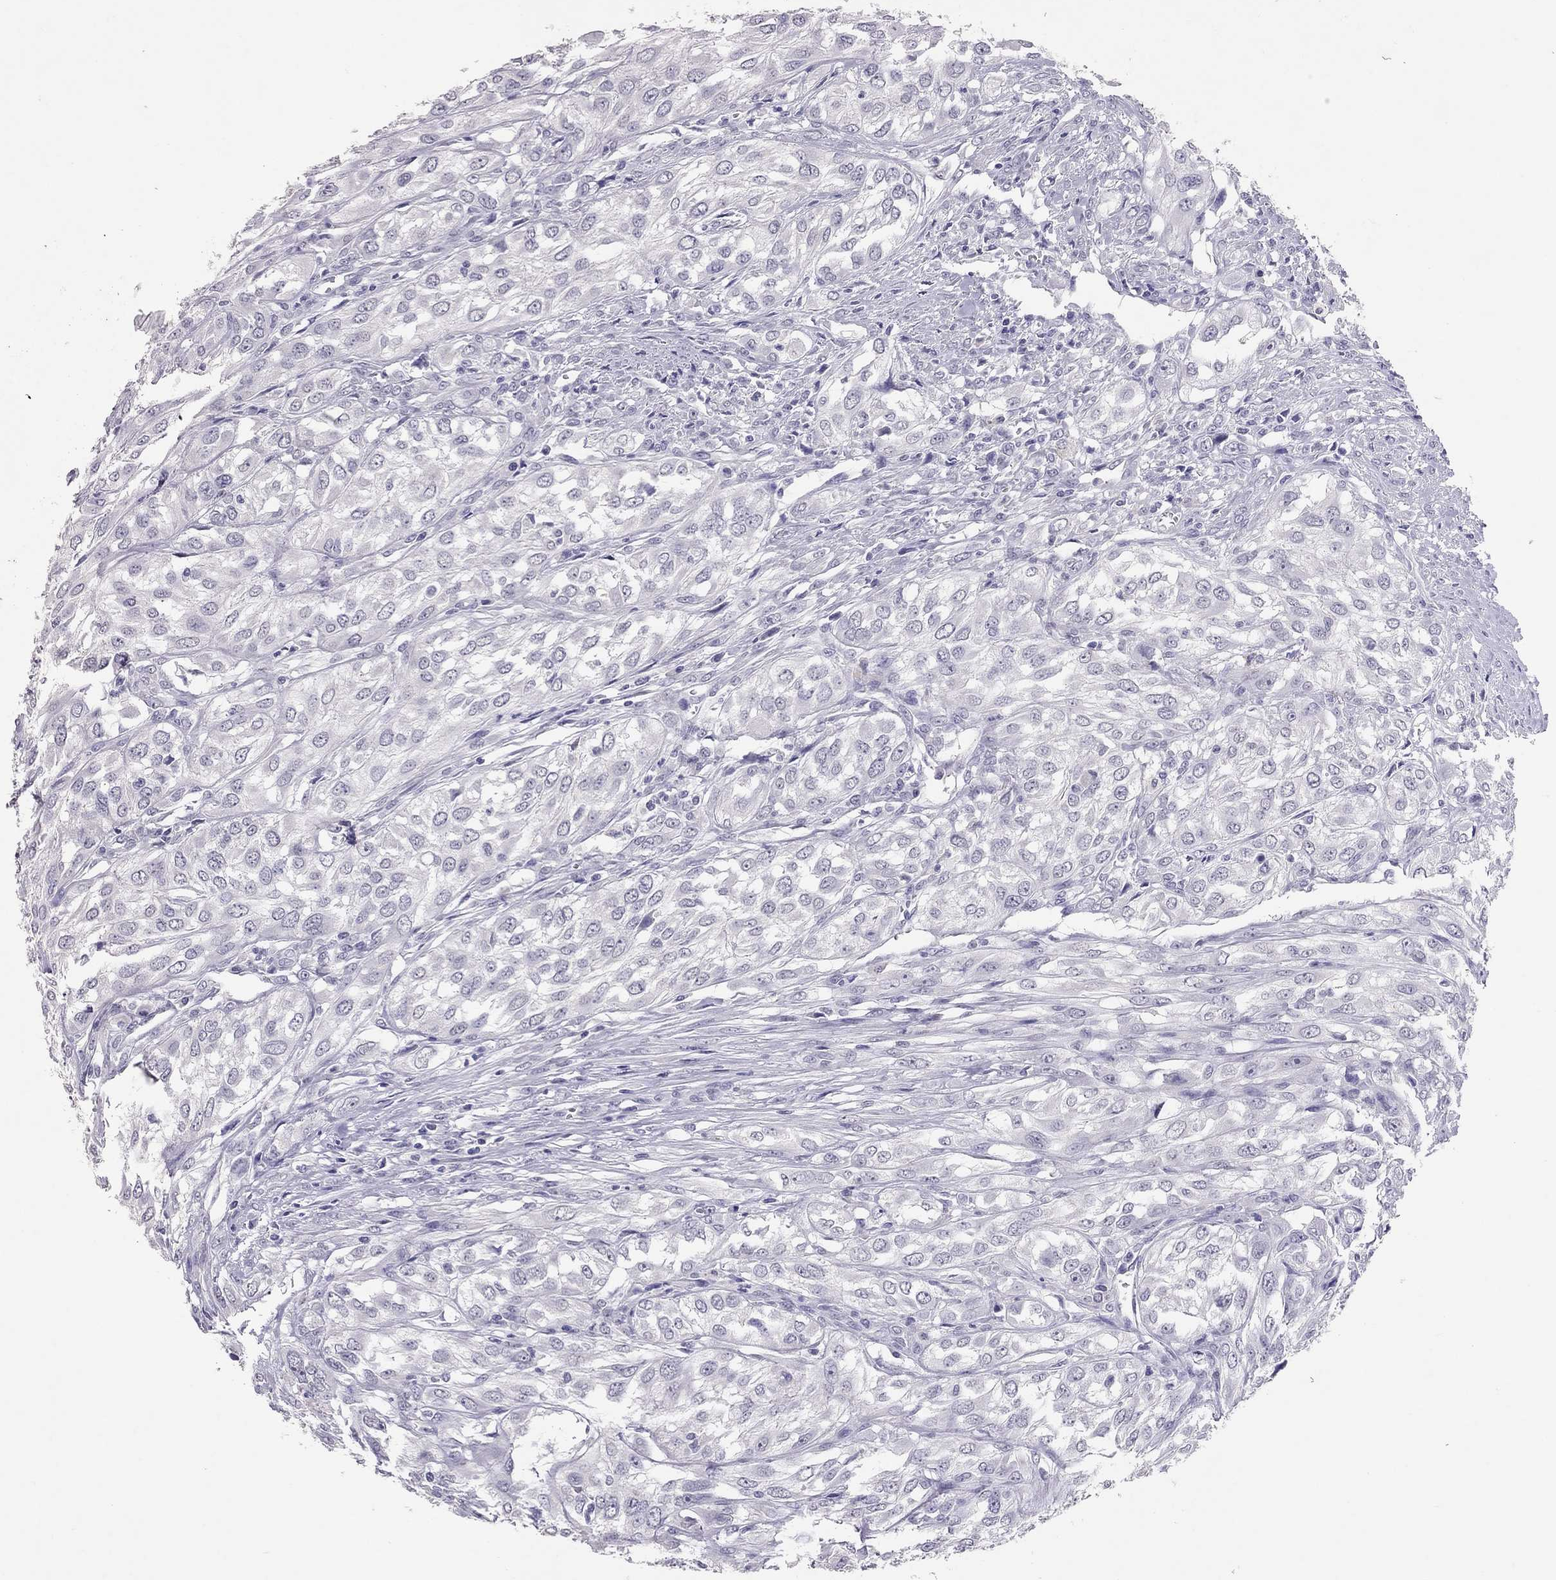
{"staining": {"intensity": "negative", "quantity": "none", "location": "none"}, "tissue": "urothelial cancer", "cell_type": "Tumor cells", "image_type": "cancer", "snomed": [{"axis": "morphology", "description": "Urothelial carcinoma, High grade"}, {"axis": "topography", "description": "Urinary bladder"}], "caption": "IHC of urothelial cancer exhibits no staining in tumor cells. (DAB (3,3'-diaminobenzidine) IHC, high magnification).", "gene": "PSMB11", "patient": {"sex": "male", "age": 67}}